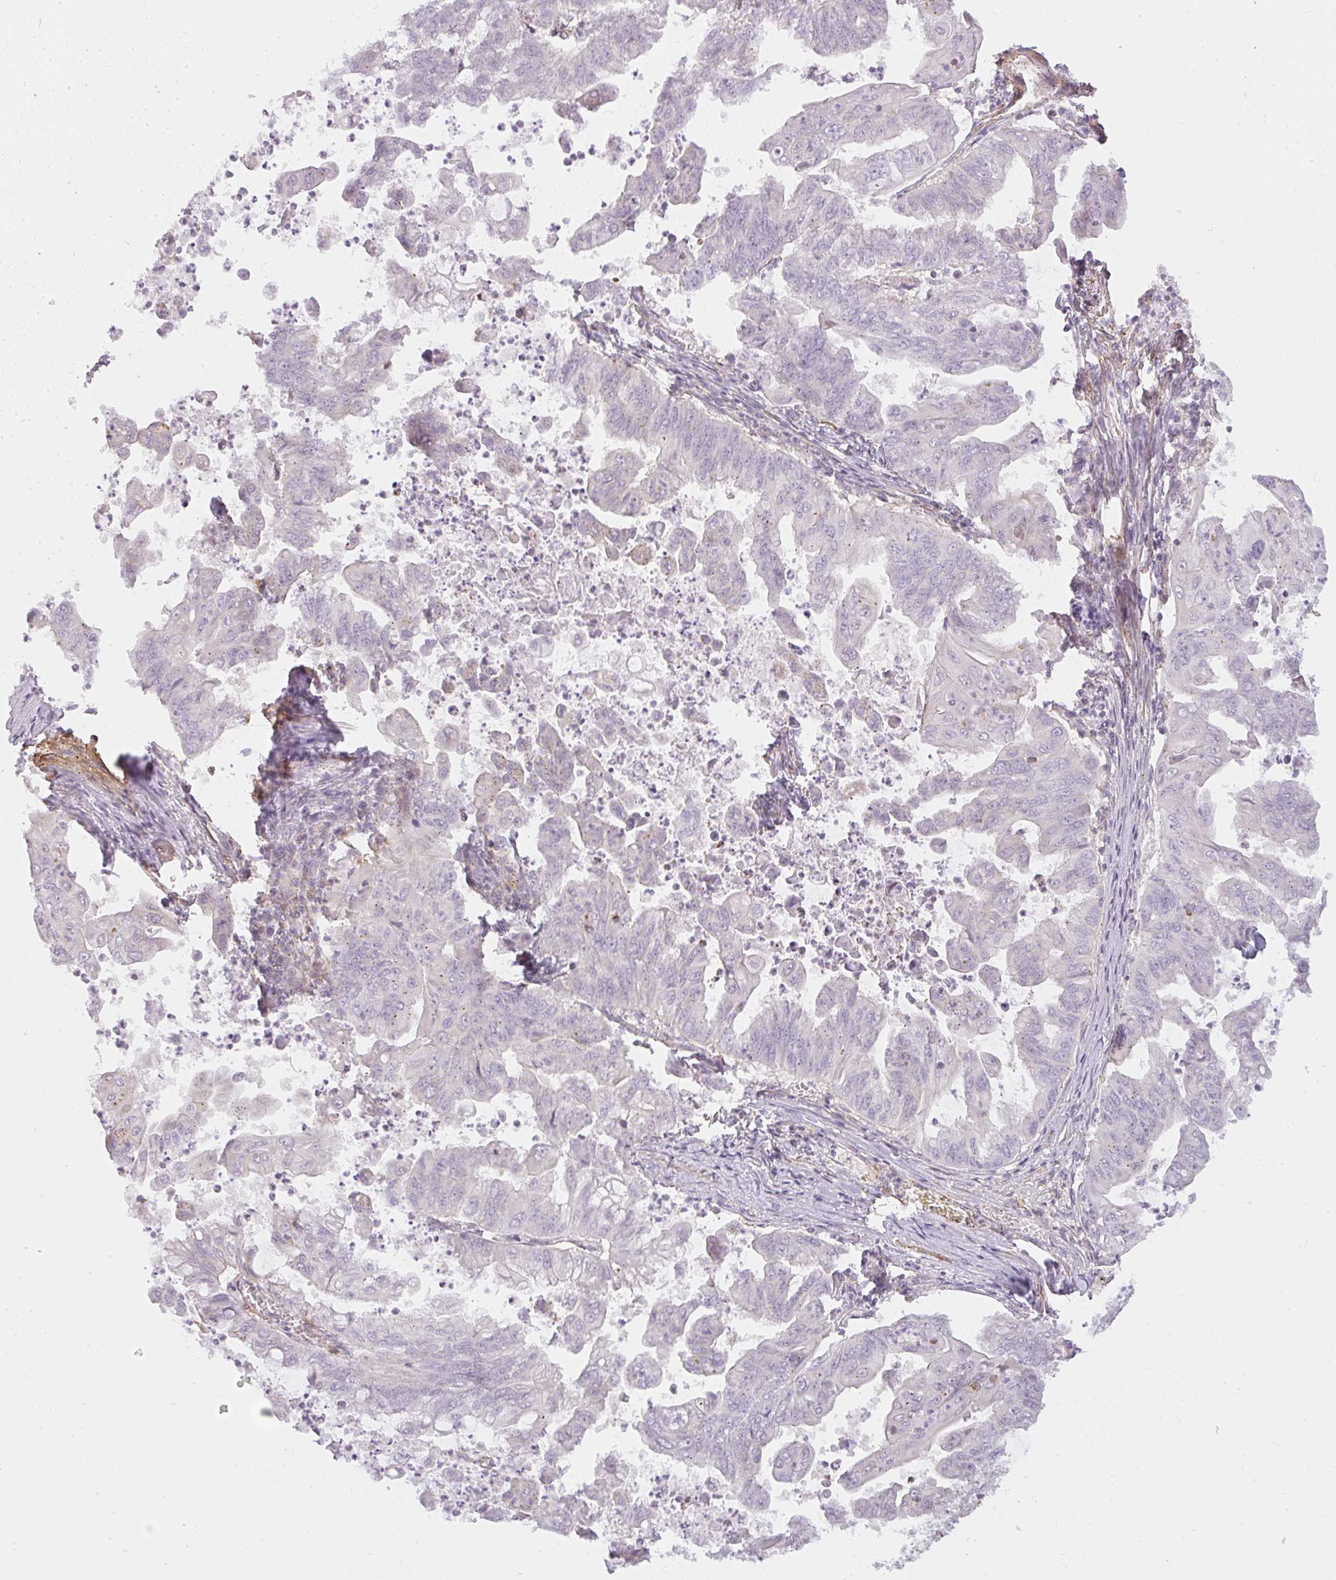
{"staining": {"intensity": "negative", "quantity": "none", "location": "none"}, "tissue": "stomach cancer", "cell_type": "Tumor cells", "image_type": "cancer", "snomed": [{"axis": "morphology", "description": "Adenocarcinoma, NOS"}, {"axis": "topography", "description": "Stomach, upper"}], "caption": "A high-resolution image shows IHC staining of stomach cancer, which reveals no significant expression in tumor cells. Brightfield microscopy of IHC stained with DAB (brown) and hematoxylin (blue), captured at high magnification.", "gene": "SULF1", "patient": {"sex": "male", "age": 80}}